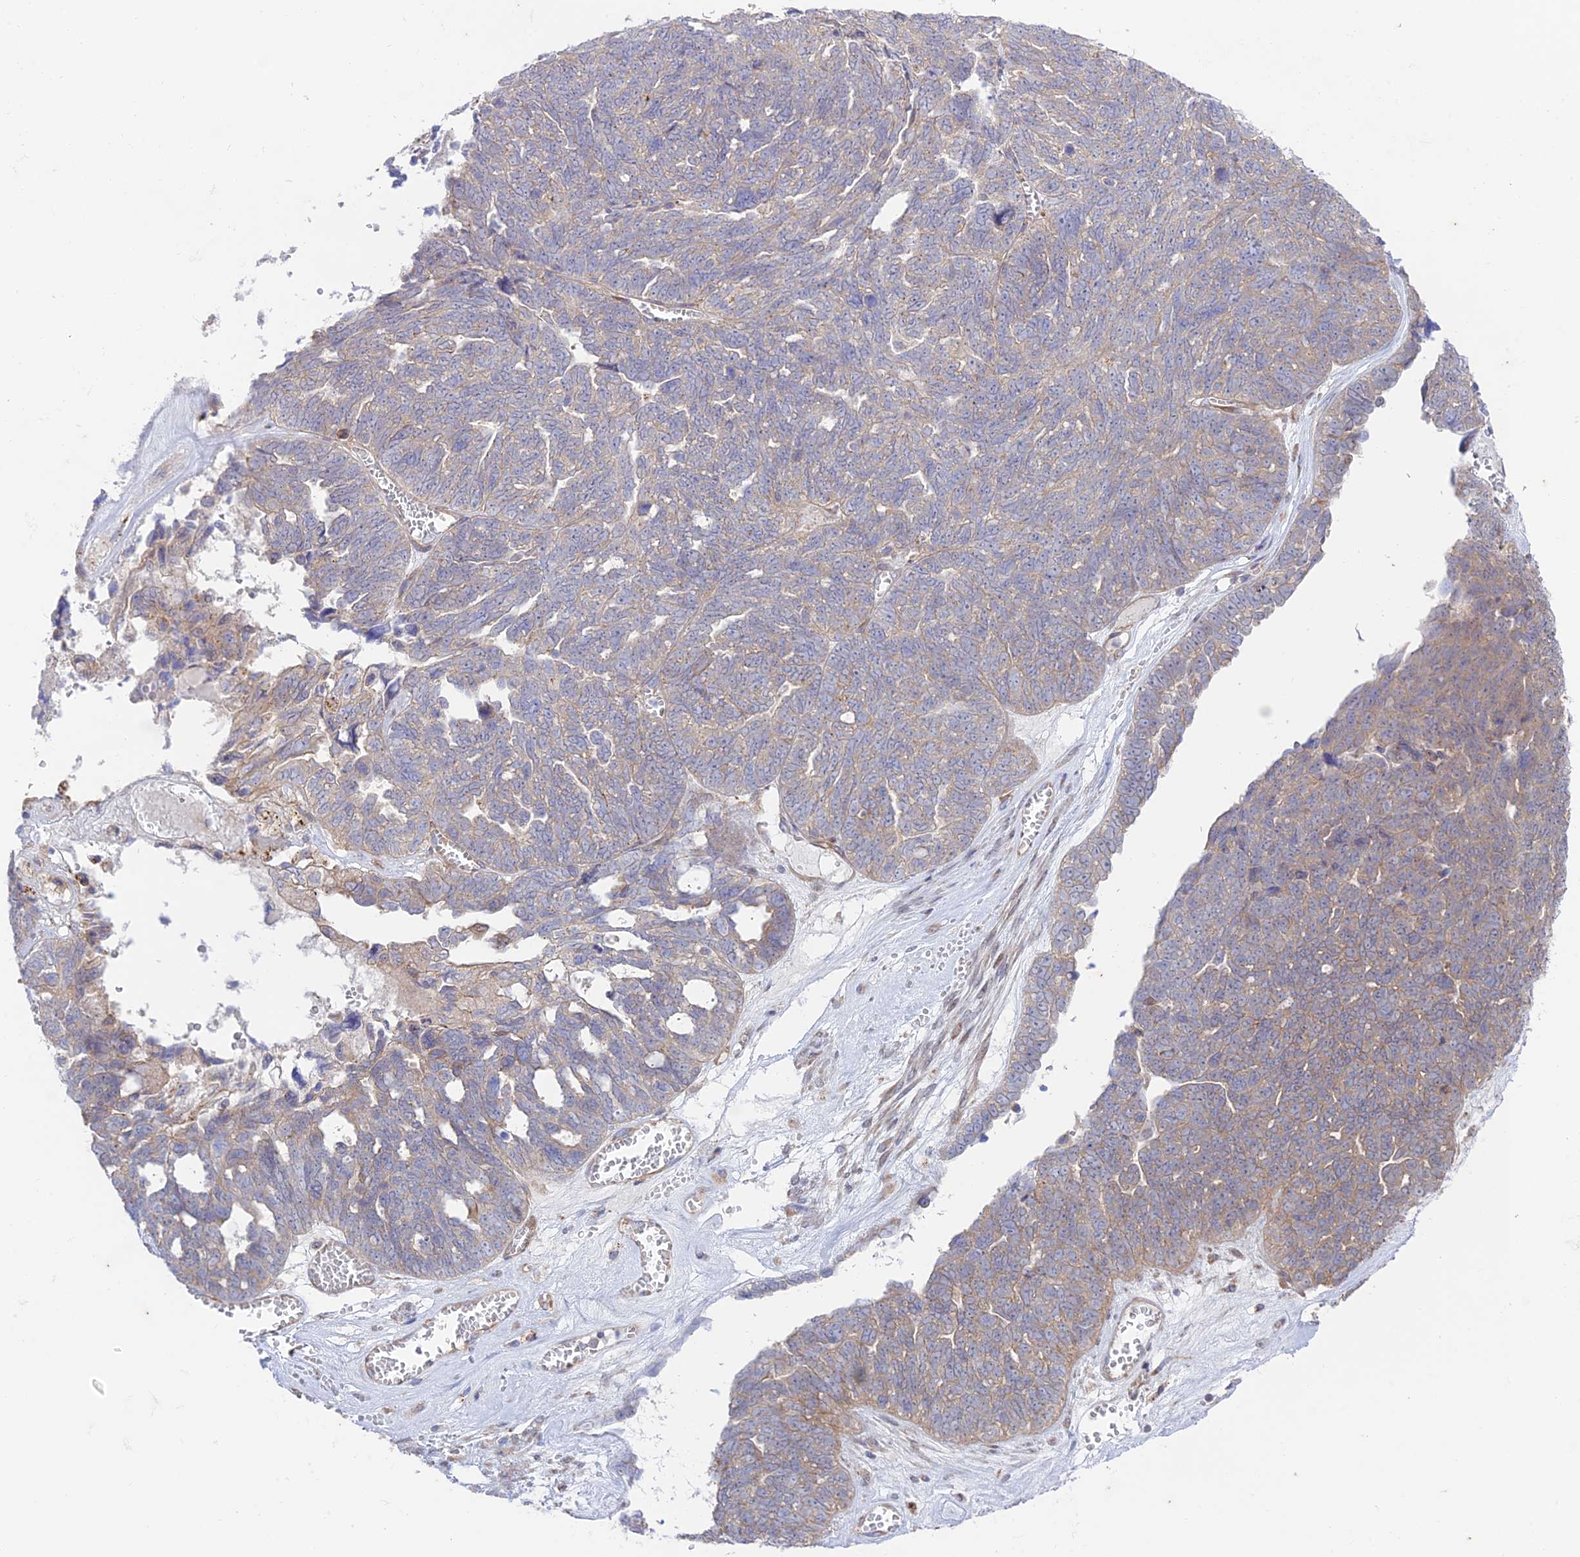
{"staining": {"intensity": "weak", "quantity": "<25%", "location": "cytoplasmic/membranous"}, "tissue": "ovarian cancer", "cell_type": "Tumor cells", "image_type": "cancer", "snomed": [{"axis": "morphology", "description": "Cystadenocarcinoma, serous, NOS"}, {"axis": "topography", "description": "Ovary"}], "caption": "DAB immunohistochemical staining of serous cystadenocarcinoma (ovarian) shows no significant staining in tumor cells.", "gene": "KCNAB1", "patient": {"sex": "female", "age": 79}}